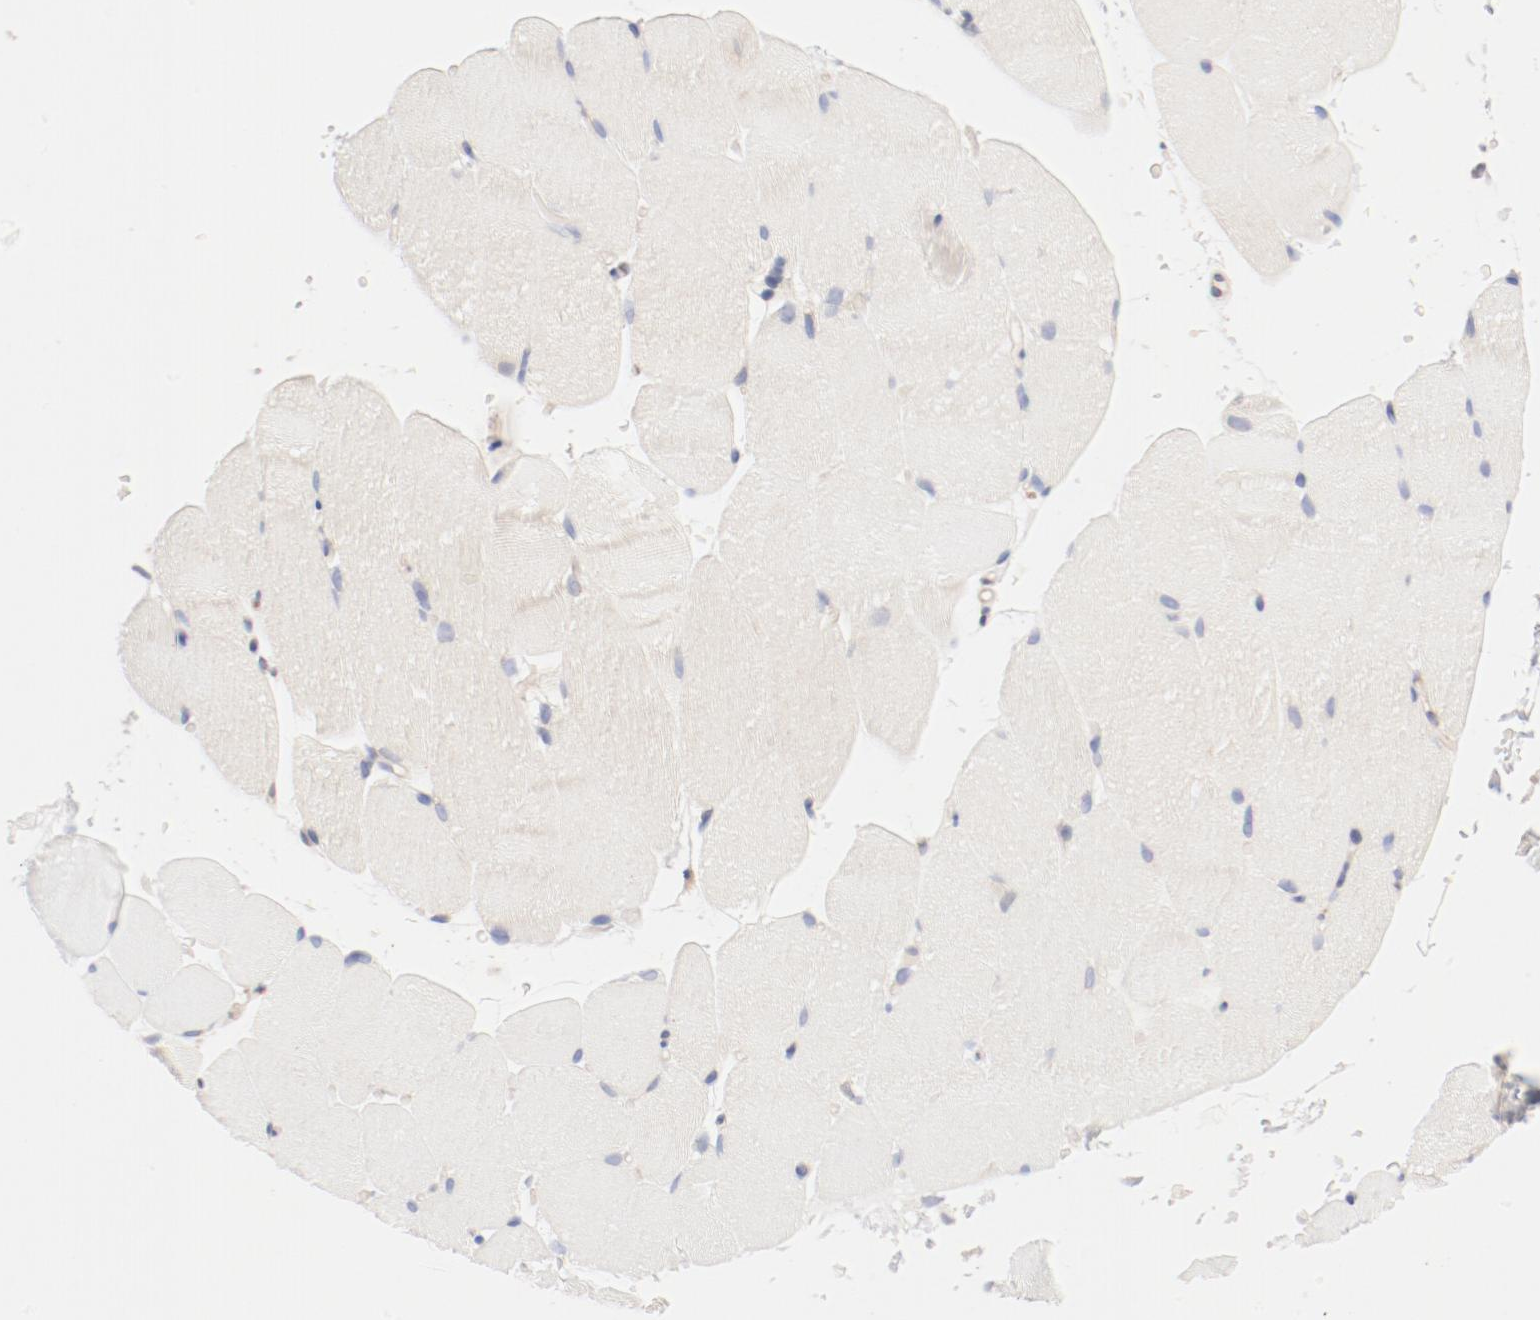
{"staining": {"intensity": "weak", "quantity": ">75%", "location": "cytoplasmic/membranous"}, "tissue": "skeletal muscle", "cell_type": "Myocytes", "image_type": "normal", "snomed": [{"axis": "morphology", "description": "Normal tissue, NOS"}, {"axis": "topography", "description": "Skeletal muscle"}], "caption": "There is low levels of weak cytoplasmic/membranous staining in myocytes of unremarkable skeletal muscle, as demonstrated by immunohistochemical staining (brown color).", "gene": "DYNC1H1", "patient": {"sex": "female", "age": 37}}